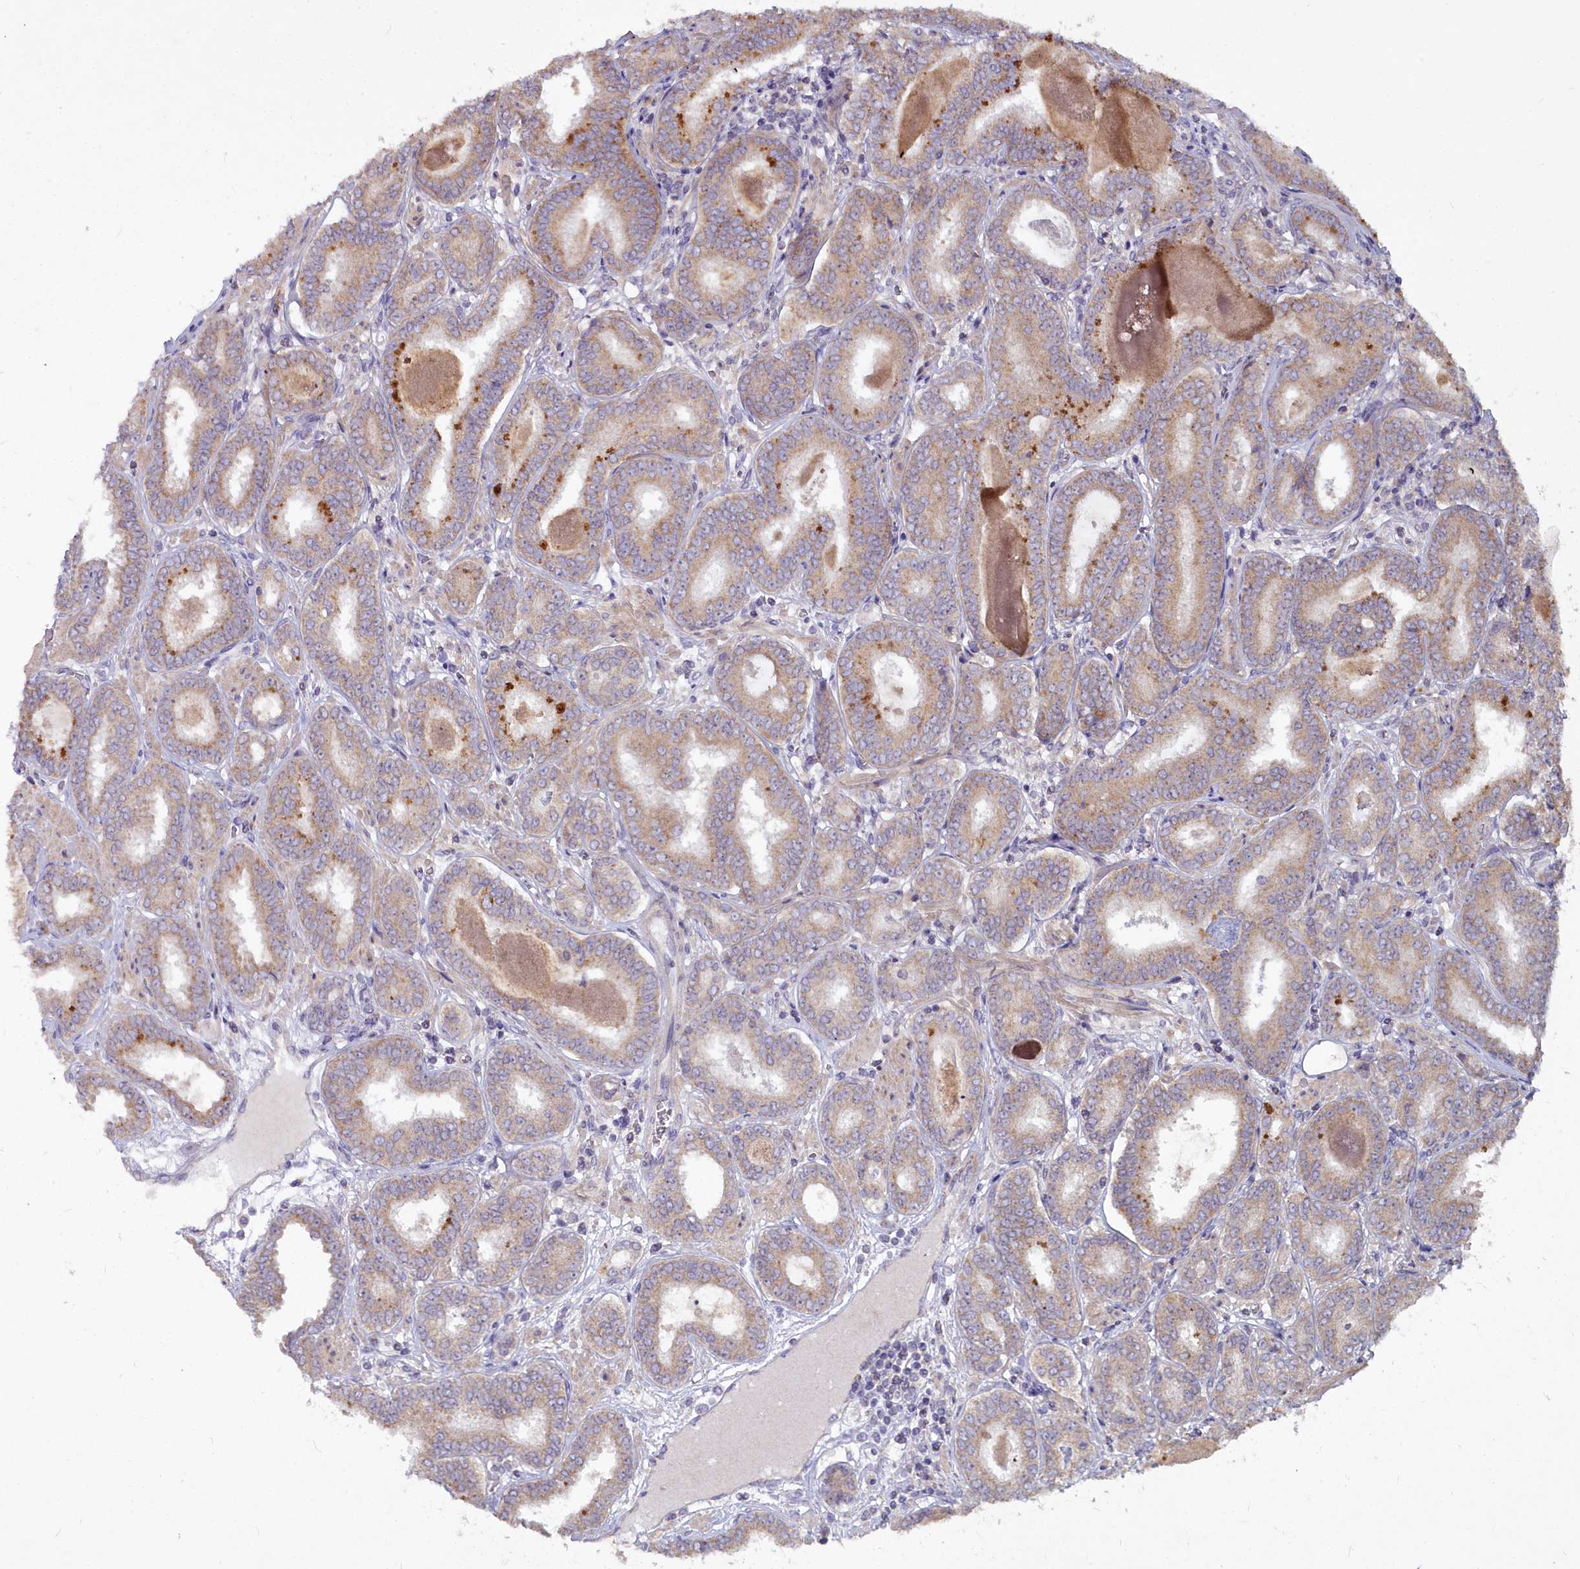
{"staining": {"intensity": "moderate", "quantity": ">75%", "location": "cytoplasmic/membranous"}, "tissue": "prostate cancer", "cell_type": "Tumor cells", "image_type": "cancer", "snomed": [{"axis": "morphology", "description": "Adenocarcinoma, High grade"}, {"axis": "topography", "description": "Prostate"}], "caption": "Brown immunohistochemical staining in prostate cancer (adenocarcinoma (high-grade)) exhibits moderate cytoplasmic/membranous staining in about >75% of tumor cells. (Stains: DAB (3,3'-diaminobenzidine) in brown, nuclei in blue, Microscopy: brightfield microscopy at high magnification).", "gene": "MICU2", "patient": {"sex": "male", "age": 72}}